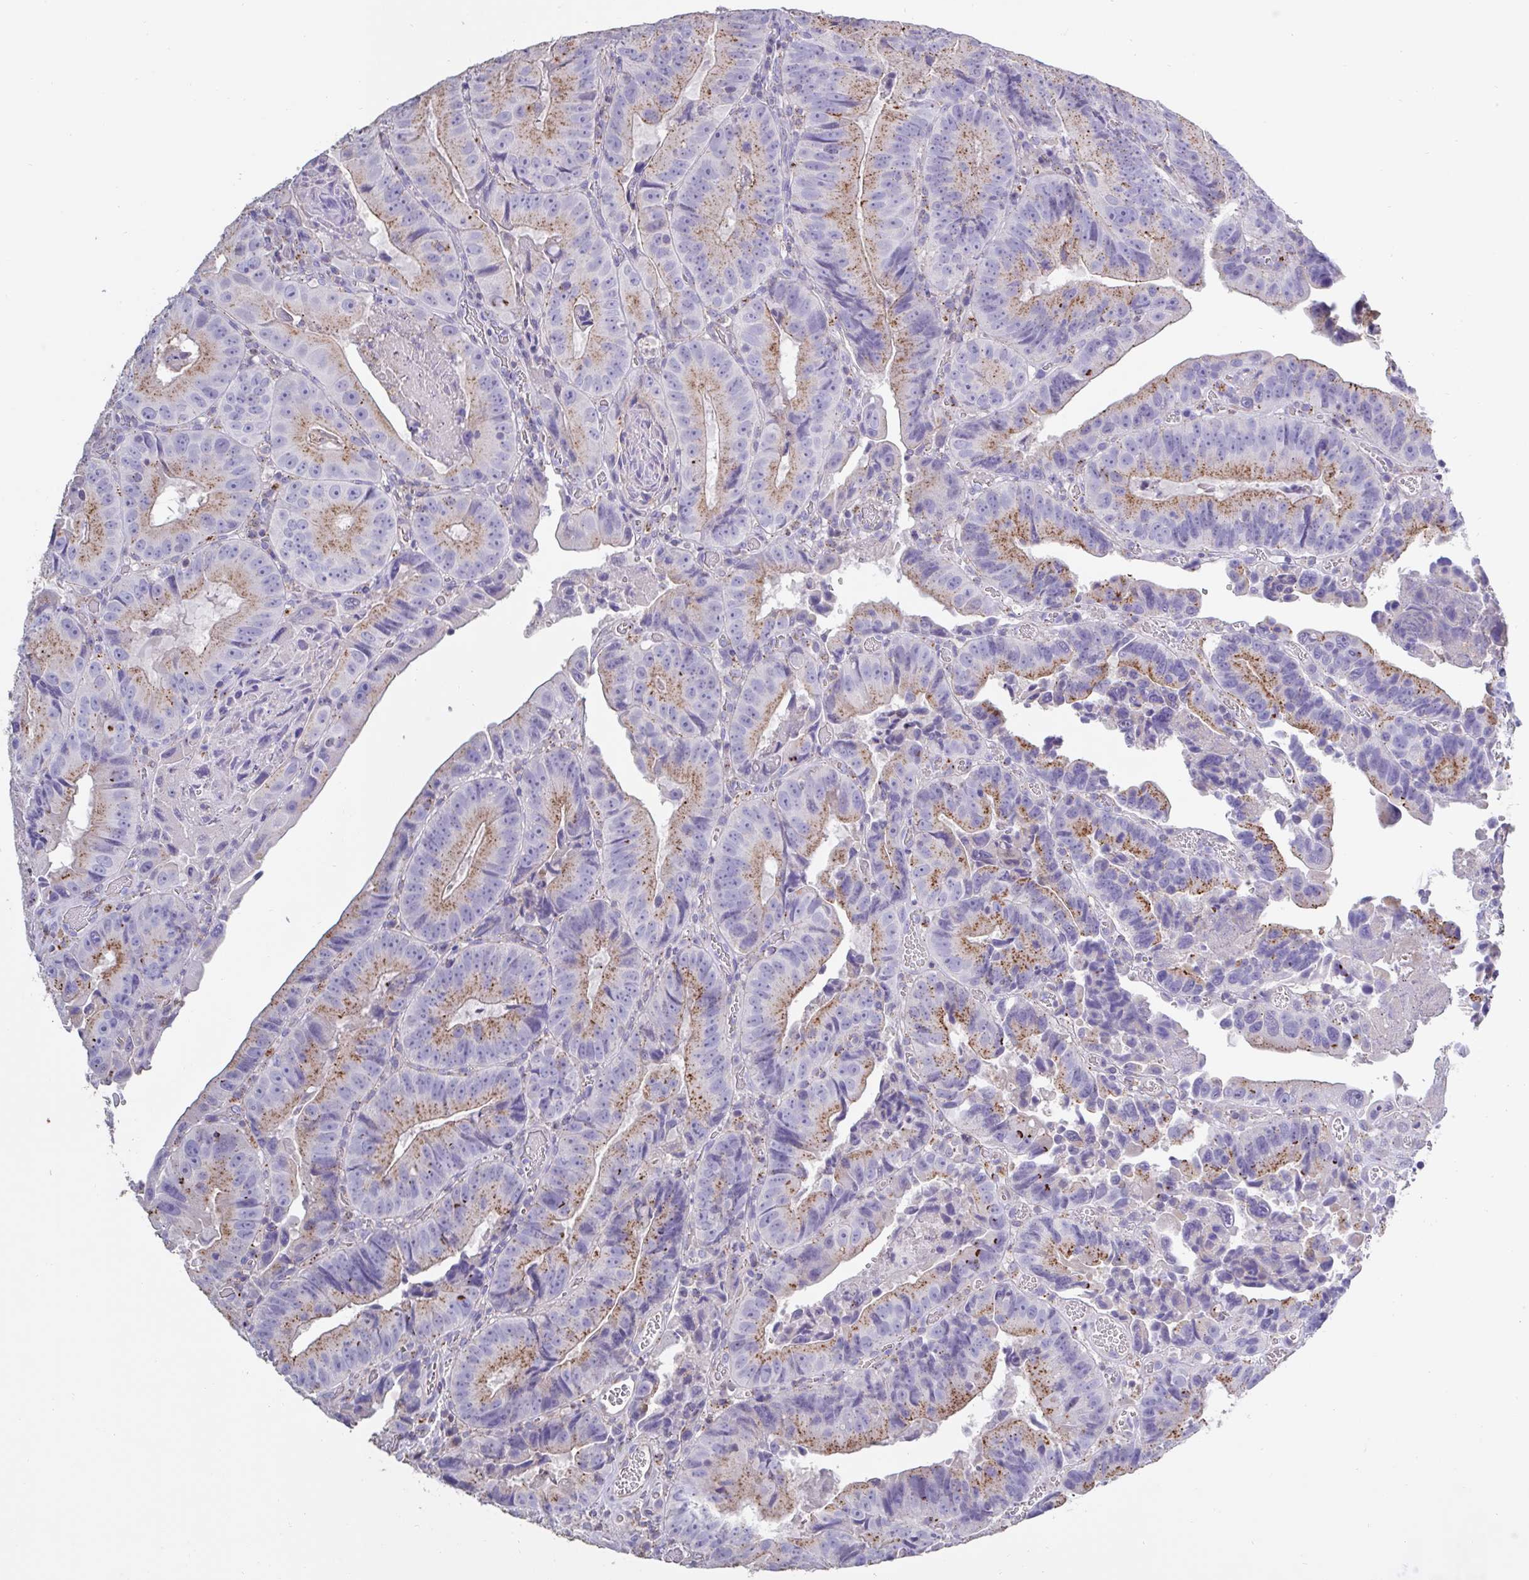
{"staining": {"intensity": "weak", "quantity": "25%-75%", "location": "cytoplasmic/membranous"}, "tissue": "colorectal cancer", "cell_type": "Tumor cells", "image_type": "cancer", "snomed": [{"axis": "morphology", "description": "Adenocarcinoma, NOS"}, {"axis": "topography", "description": "Colon"}], "caption": "Colorectal cancer stained with a brown dye shows weak cytoplasmic/membranous positive staining in about 25%-75% of tumor cells.", "gene": "CHMP5", "patient": {"sex": "female", "age": 86}}